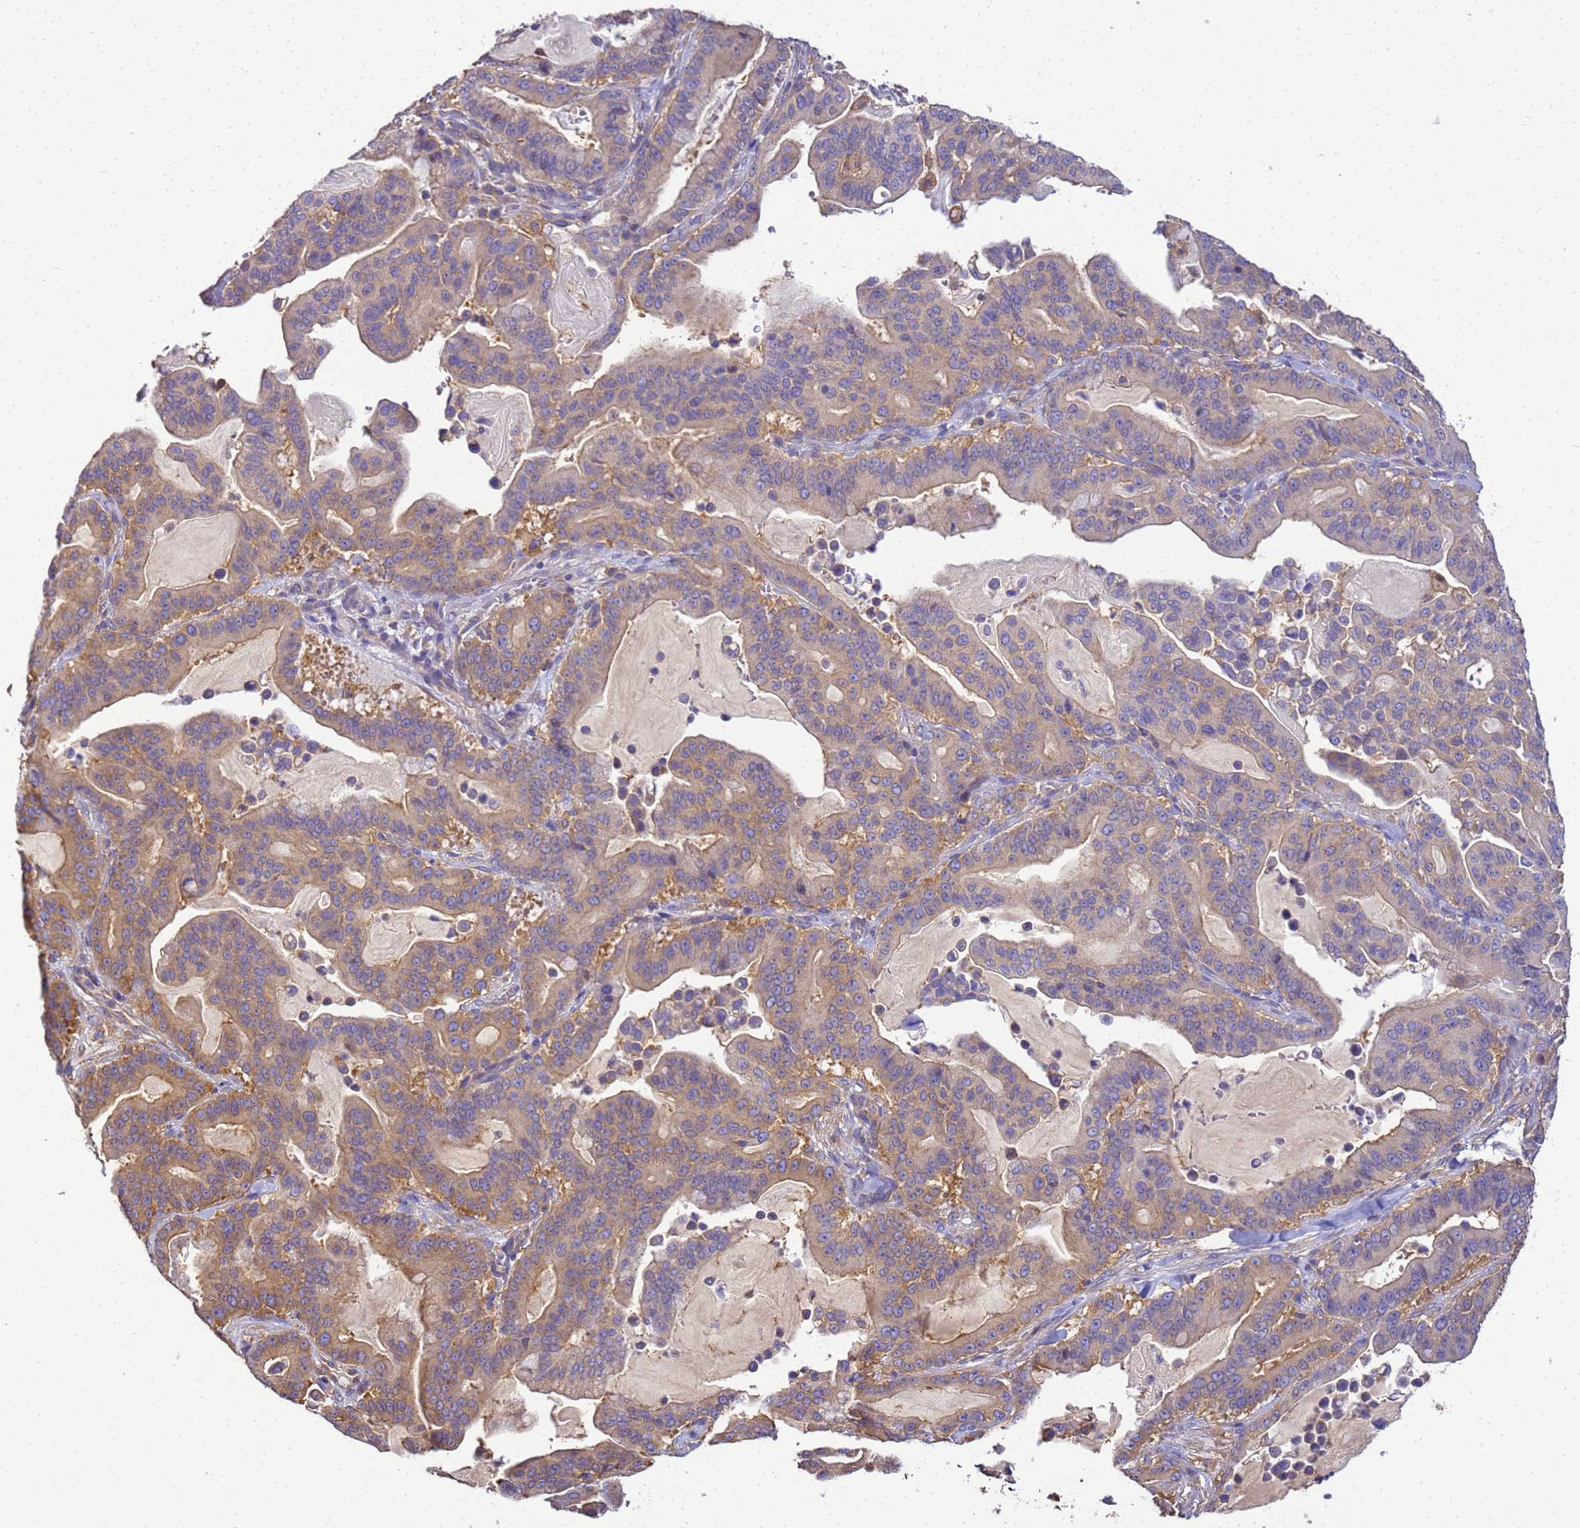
{"staining": {"intensity": "weak", "quantity": ">75%", "location": "cytoplasmic/membranous"}, "tissue": "pancreatic cancer", "cell_type": "Tumor cells", "image_type": "cancer", "snomed": [{"axis": "morphology", "description": "Adenocarcinoma, NOS"}, {"axis": "topography", "description": "Pancreas"}], "caption": "Pancreatic cancer tissue reveals weak cytoplasmic/membranous staining in about >75% of tumor cells Using DAB (3,3'-diaminobenzidine) (brown) and hematoxylin (blue) stains, captured at high magnification using brightfield microscopy.", "gene": "NARS1", "patient": {"sex": "male", "age": 63}}